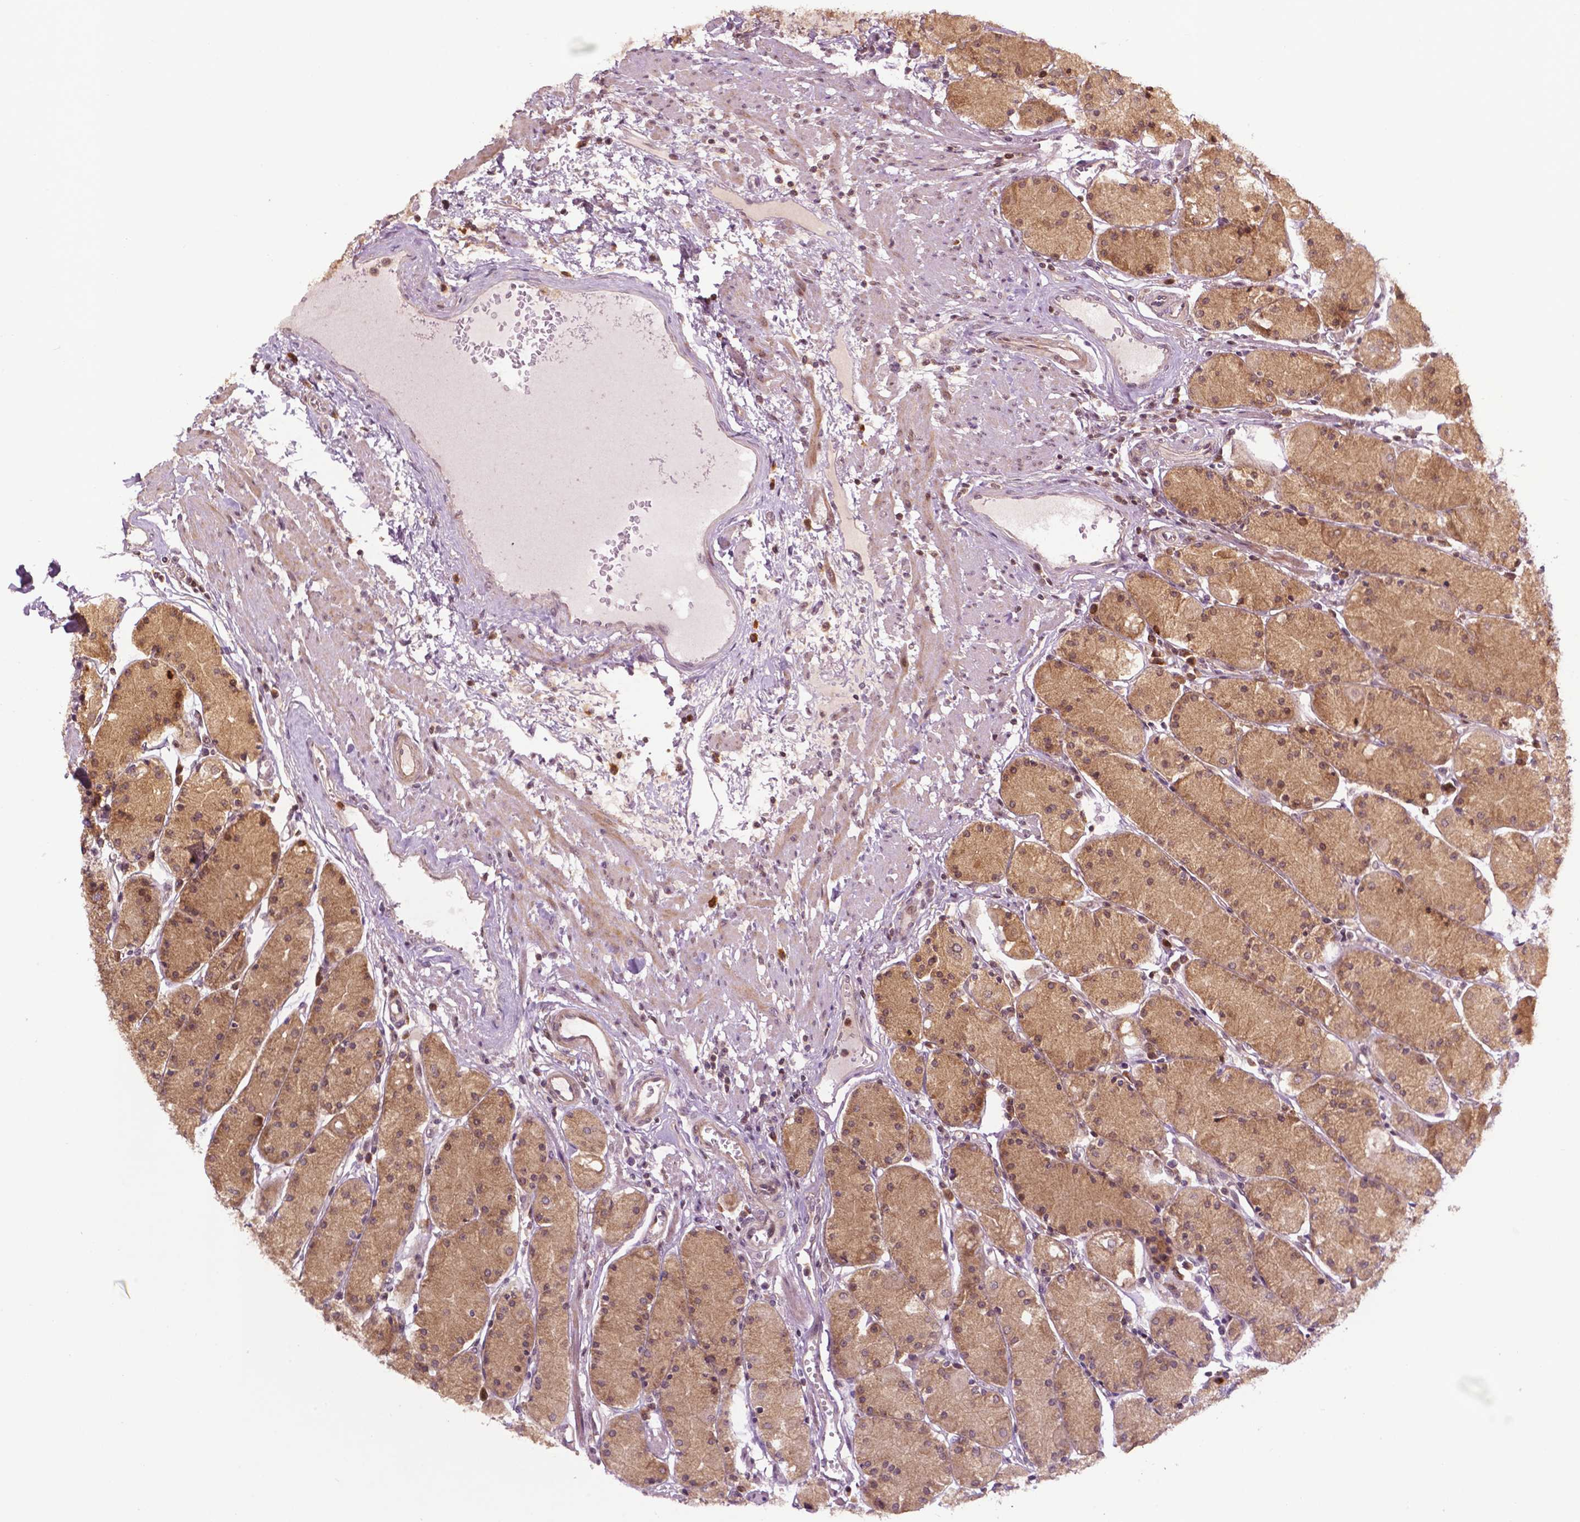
{"staining": {"intensity": "moderate", "quantity": ">75%", "location": "cytoplasmic/membranous,nuclear"}, "tissue": "stomach", "cell_type": "Glandular cells", "image_type": "normal", "snomed": [{"axis": "morphology", "description": "Normal tissue, NOS"}, {"axis": "topography", "description": "Stomach, upper"}], "caption": "Brown immunohistochemical staining in benign stomach displays moderate cytoplasmic/membranous,nuclear expression in approximately >75% of glandular cells. (brown staining indicates protein expression, while blue staining denotes nuclei).", "gene": "TMX2", "patient": {"sex": "male", "age": 69}}